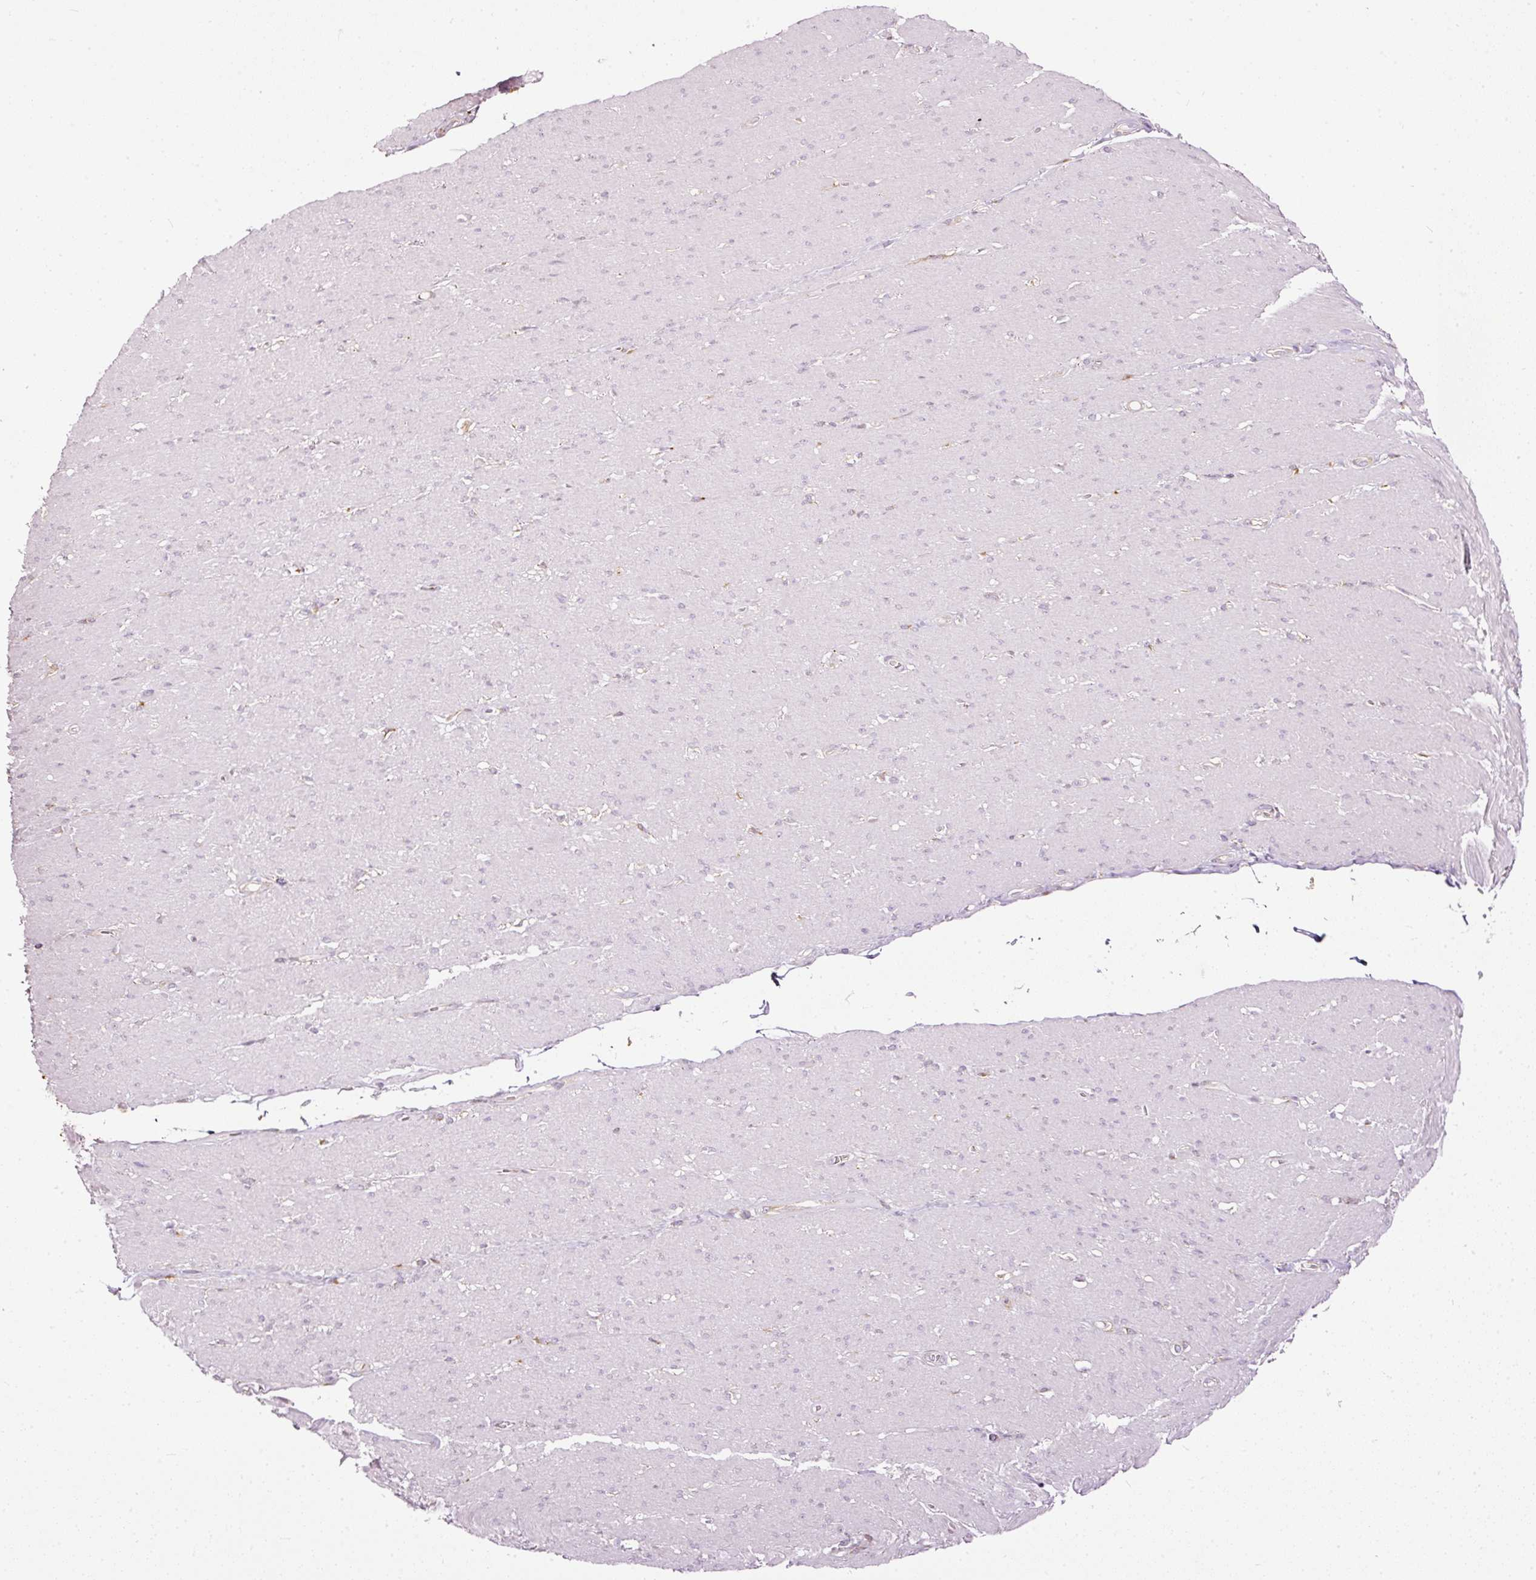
{"staining": {"intensity": "negative", "quantity": "none", "location": "none"}, "tissue": "smooth muscle", "cell_type": "Smooth muscle cells", "image_type": "normal", "snomed": [{"axis": "morphology", "description": "Normal tissue, NOS"}, {"axis": "topography", "description": "Smooth muscle"}, {"axis": "topography", "description": "Rectum"}], "caption": "Micrograph shows no protein expression in smooth muscle cells of normal smooth muscle. (IHC, brightfield microscopy, high magnification).", "gene": "PAQR9", "patient": {"sex": "male", "age": 53}}